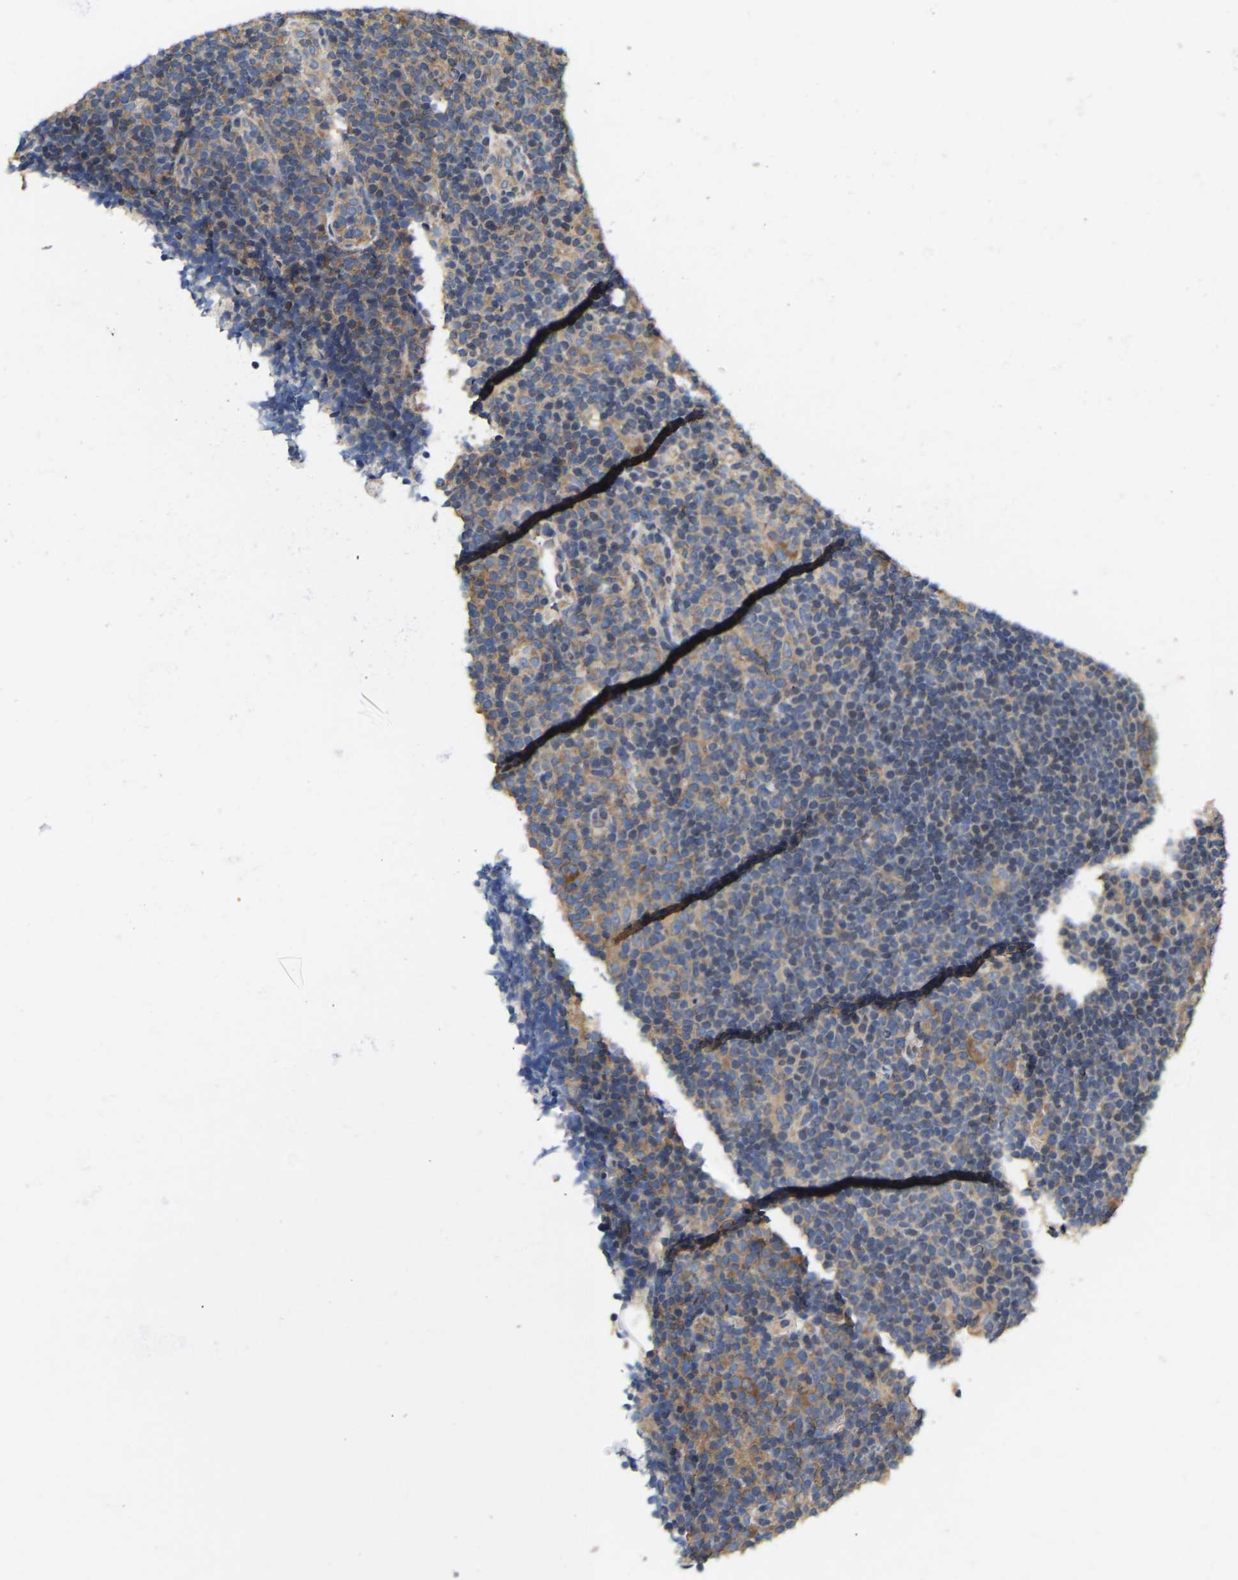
{"staining": {"intensity": "moderate", "quantity": ">75%", "location": "cytoplasmic/membranous"}, "tissue": "lymphoma", "cell_type": "Tumor cells", "image_type": "cancer", "snomed": [{"axis": "morphology", "description": "Hodgkin's disease, NOS"}, {"axis": "topography", "description": "Lymph node"}], "caption": "Immunohistochemistry (IHC) of lymphoma demonstrates medium levels of moderate cytoplasmic/membranous expression in about >75% of tumor cells.", "gene": "AIMP2", "patient": {"sex": "female", "age": 57}}